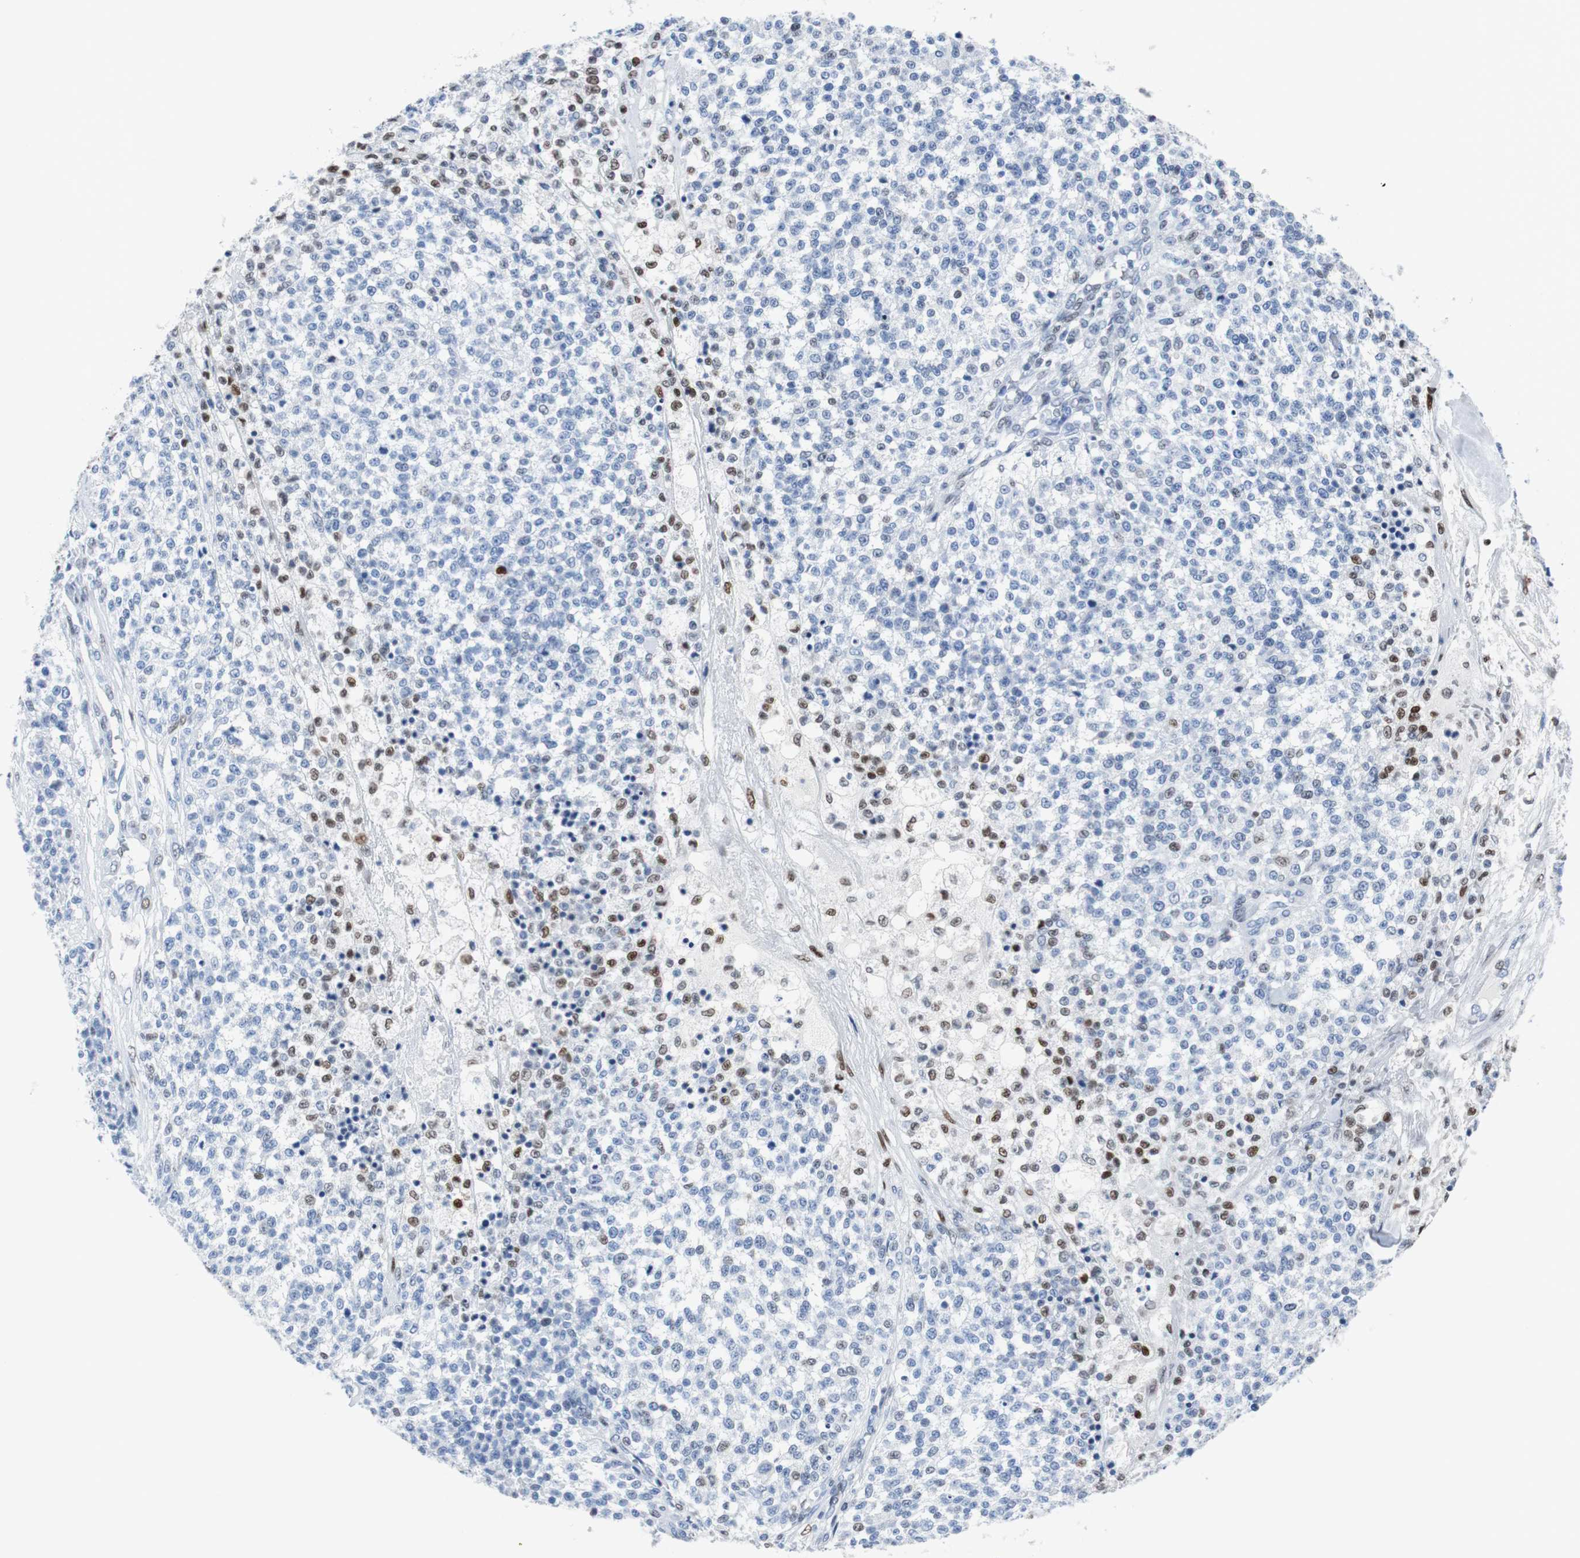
{"staining": {"intensity": "moderate", "quantity": "<25%", "location": "nuclear"}, "tissue": "testis cancer", "cell_type": "Tumor cells", "image_type": "cancer", "snomed": [{"axis": "morphology", "description": "Seminoma, NOS"}, {"axis": "topography", "description": "Testis"}], "caption": "Immunohistochemistry micrograph of neoplastic tissue: human testis seminoma stained using IHC demonstrates low levels of moderate protein expression localized specifically in the nuclear of tumor cells, appearing as a nuclear brown color.", "gene": "JUN", "patient": {"sex": "male", "age": 59}}